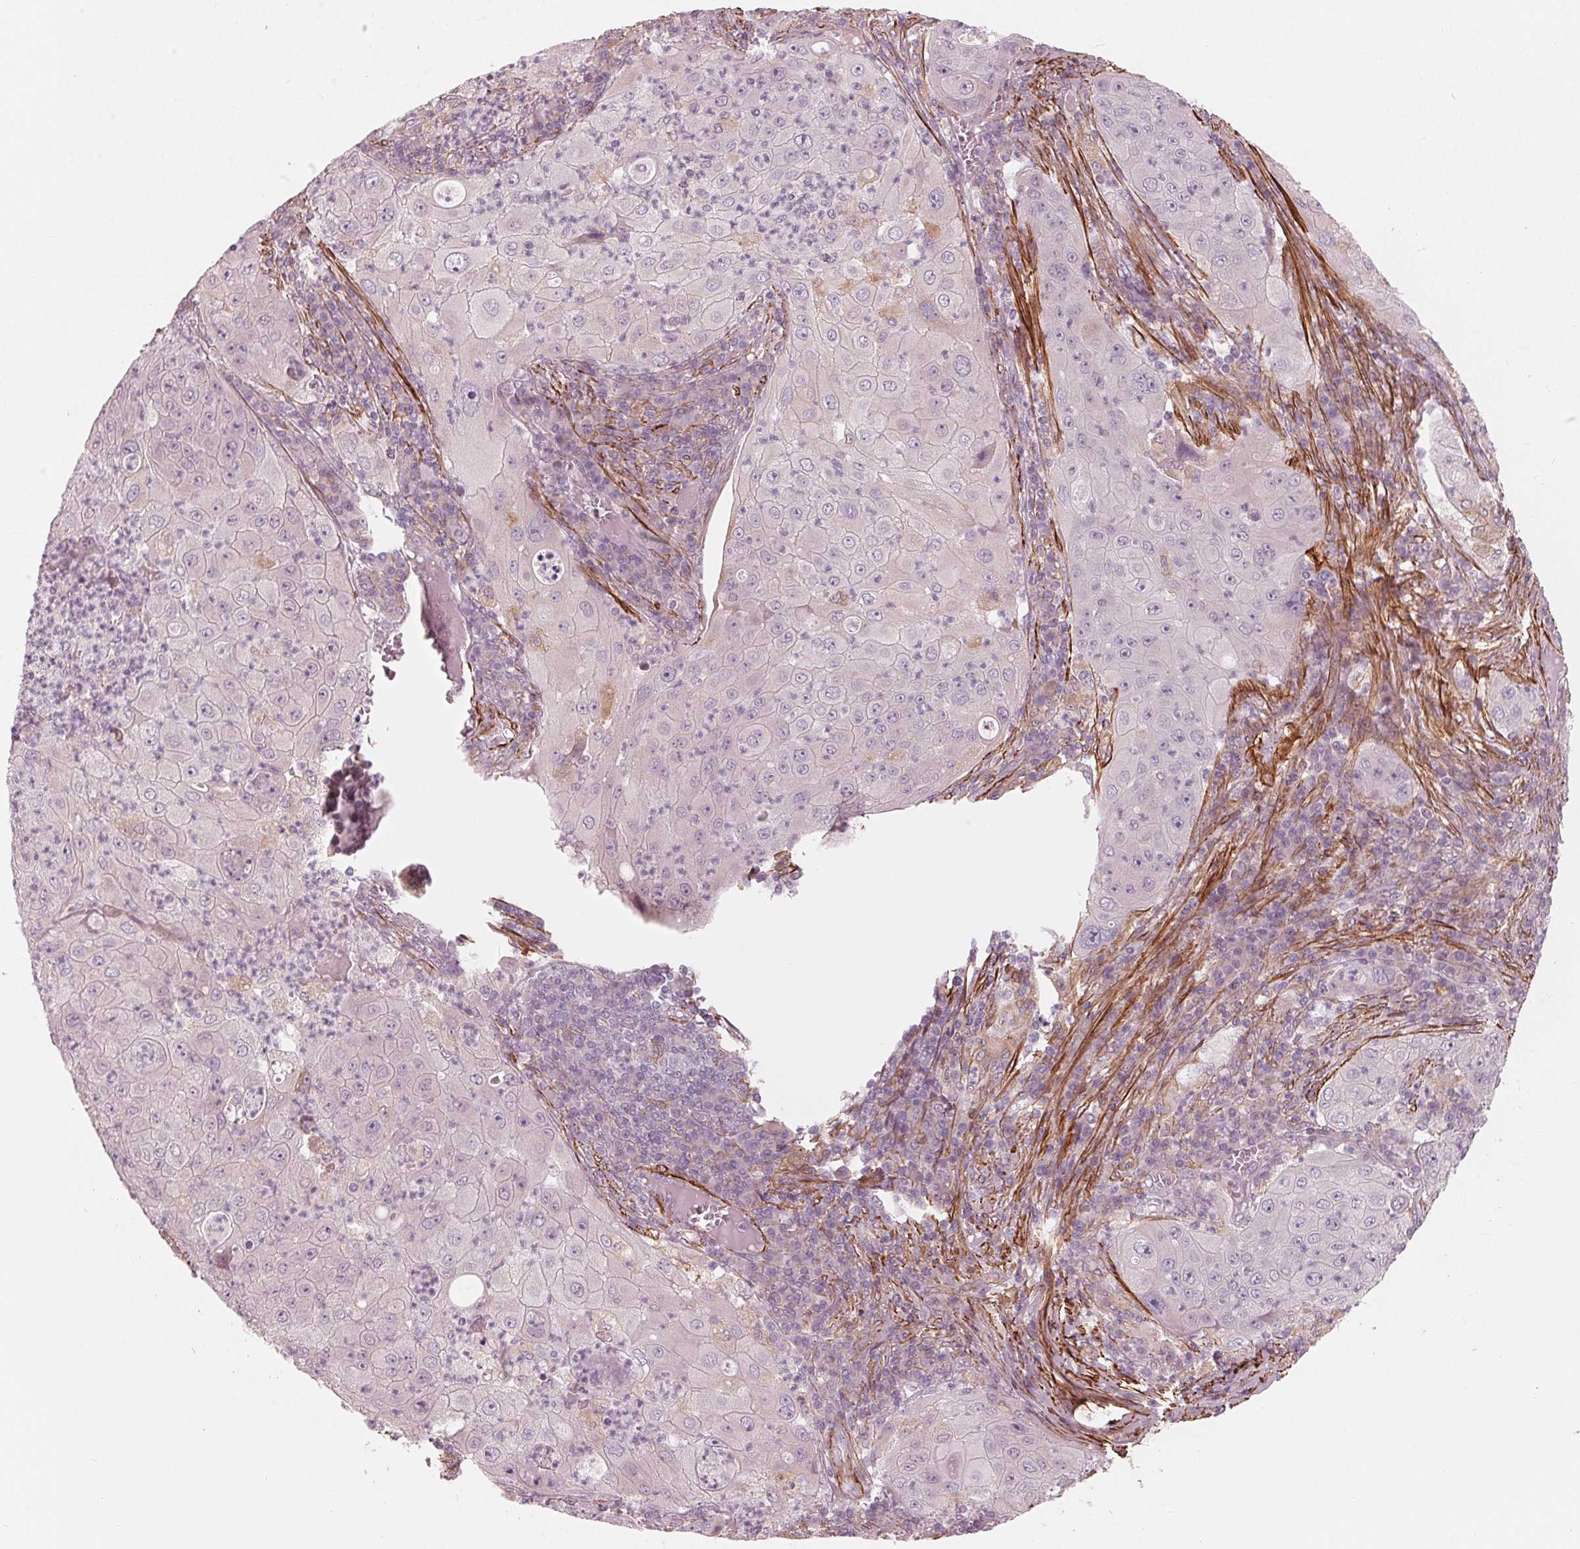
{"staining": {"intensity": "negative", "quantity": "none", "location": "none"}, "tissue": "lung cancer", "cell_type": "Tumor cells", "image_type": "cancer", "snomed": [{"axis": "morphology", "description": "Squamous cell carcinoma, NOS"}, {"axis": "topography", "description": "Lung"}], "caption": "Tumor cells are negative for brown protein staining in lung cancer (squamous cell carcinoma). (DAB (3,3'-diaminobenzidine) IHC with hematoxylin counter stain).", "gene": "MIER3", "patient": {"sex": "female", "age": 59}}